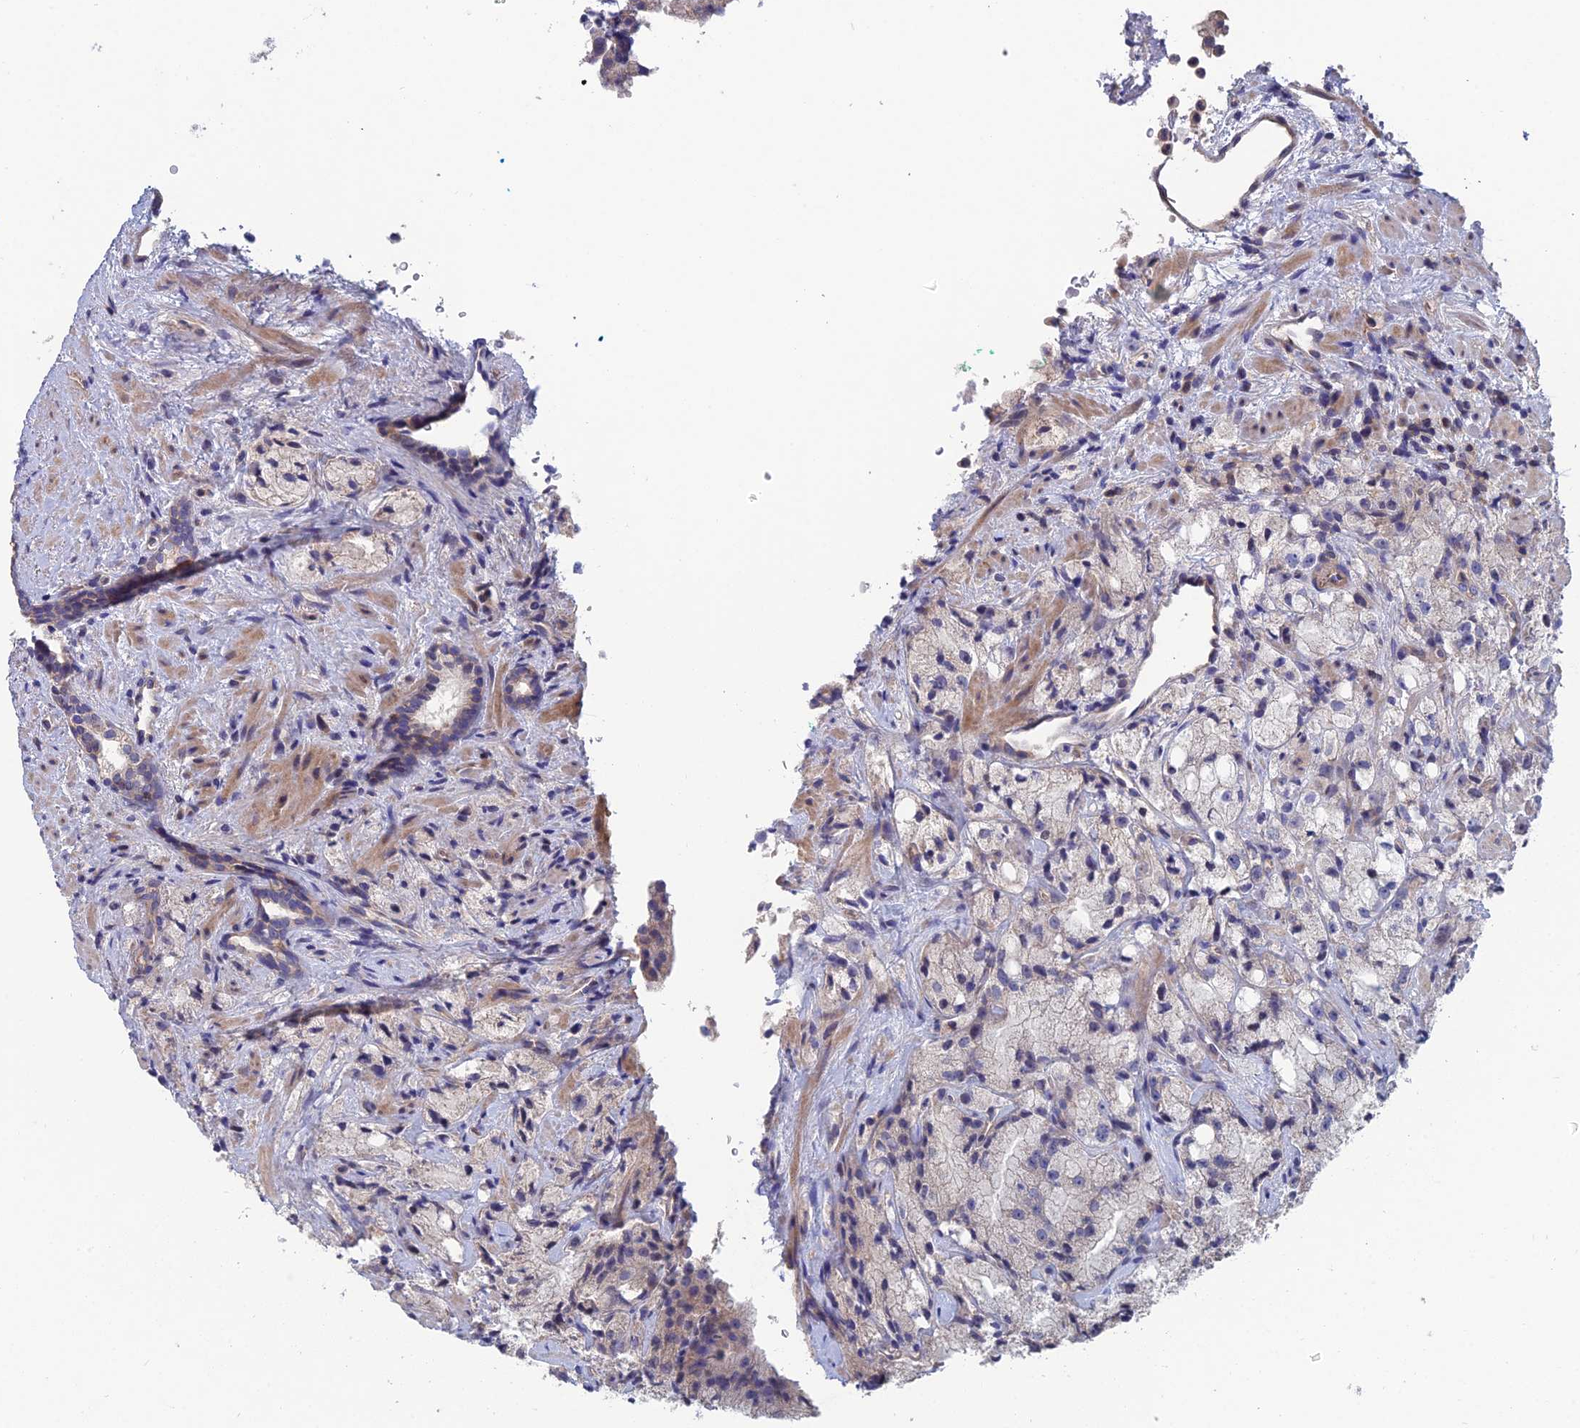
{"staining": {"intensity": "negative", "quantity": "none", "location": "none"}, "tissue": "prostate cancer", "cell_type": "Tumor cells", "image_type": "cancer", "snomed": [{"axis": "morphology", "description": "Adenocarcinoma, High grade"}, {"axis": "topography", "description": "Prostate"}], "caption": "High power microscopy photomicrograph of an IHC photomicrograph of prostate cancer (adenocarcinoma (high-grade)), revealing no significant staining in tumor cells.", "gene": "USP37", "patient": {"sex": "male", "age": 64}}